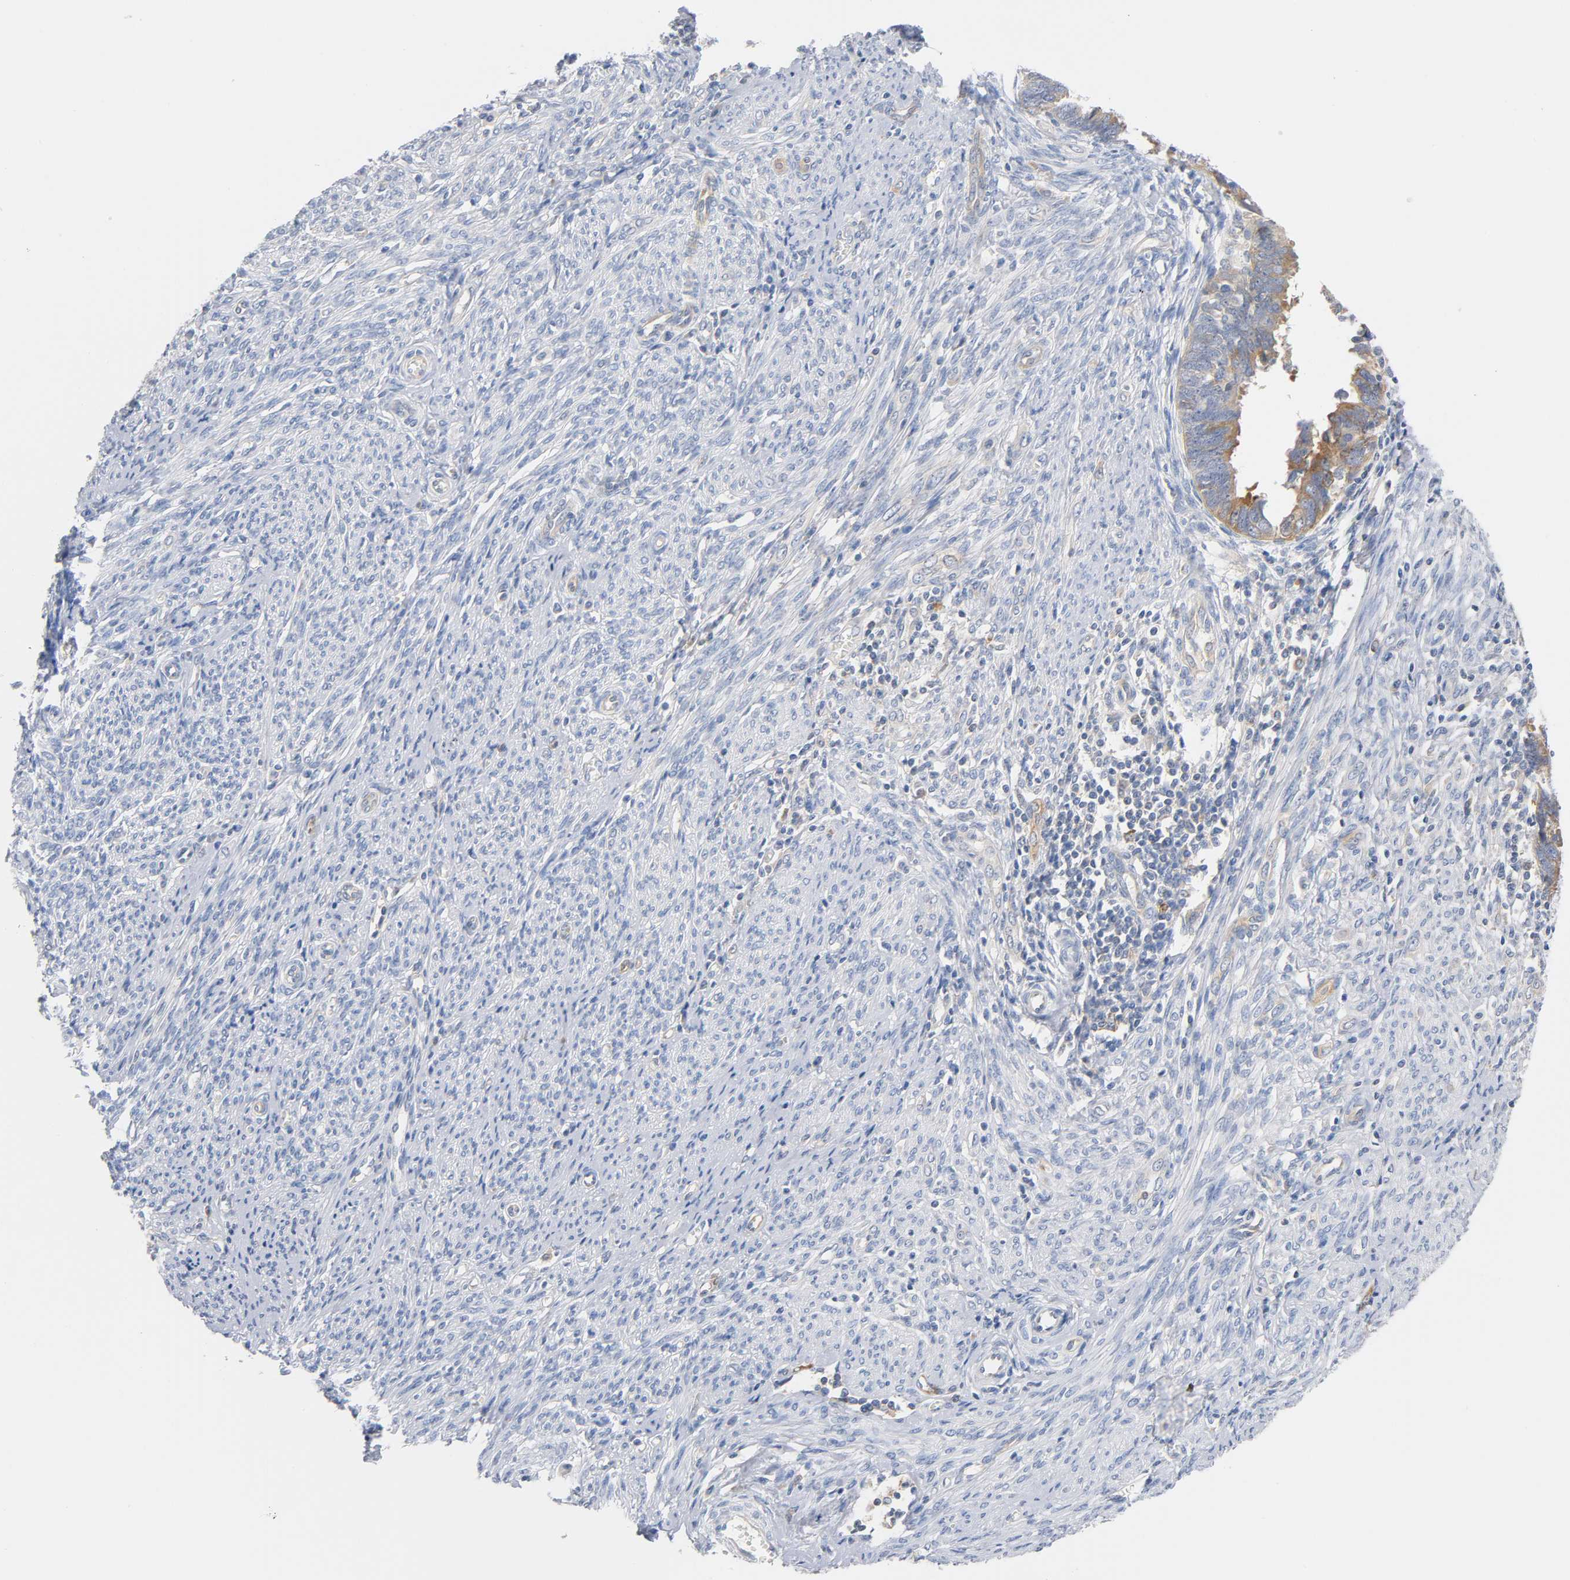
{"staining": {"intensity": "moderate", "quantity": ">75%", "location": "cytoplasmic/membranous"}, "tissue": "endometrial cancer", "cell_type": "Tumor cells", "image_type": "cancer", "snomed": [{"axis": "morphology", "description": "Adenocarcinoma, NOS"}, {"axis": "topography", "description": "Endometrium"}], "caption": "There is medium levels of moderate cytoplasmic/membranous staining in tumor cells of endometrial adenocarcinoma, as demonstrated by immunohistochemical staining (brown color).", "gene": "MALT1", "patient": {"sex": "female", "age": 75}}